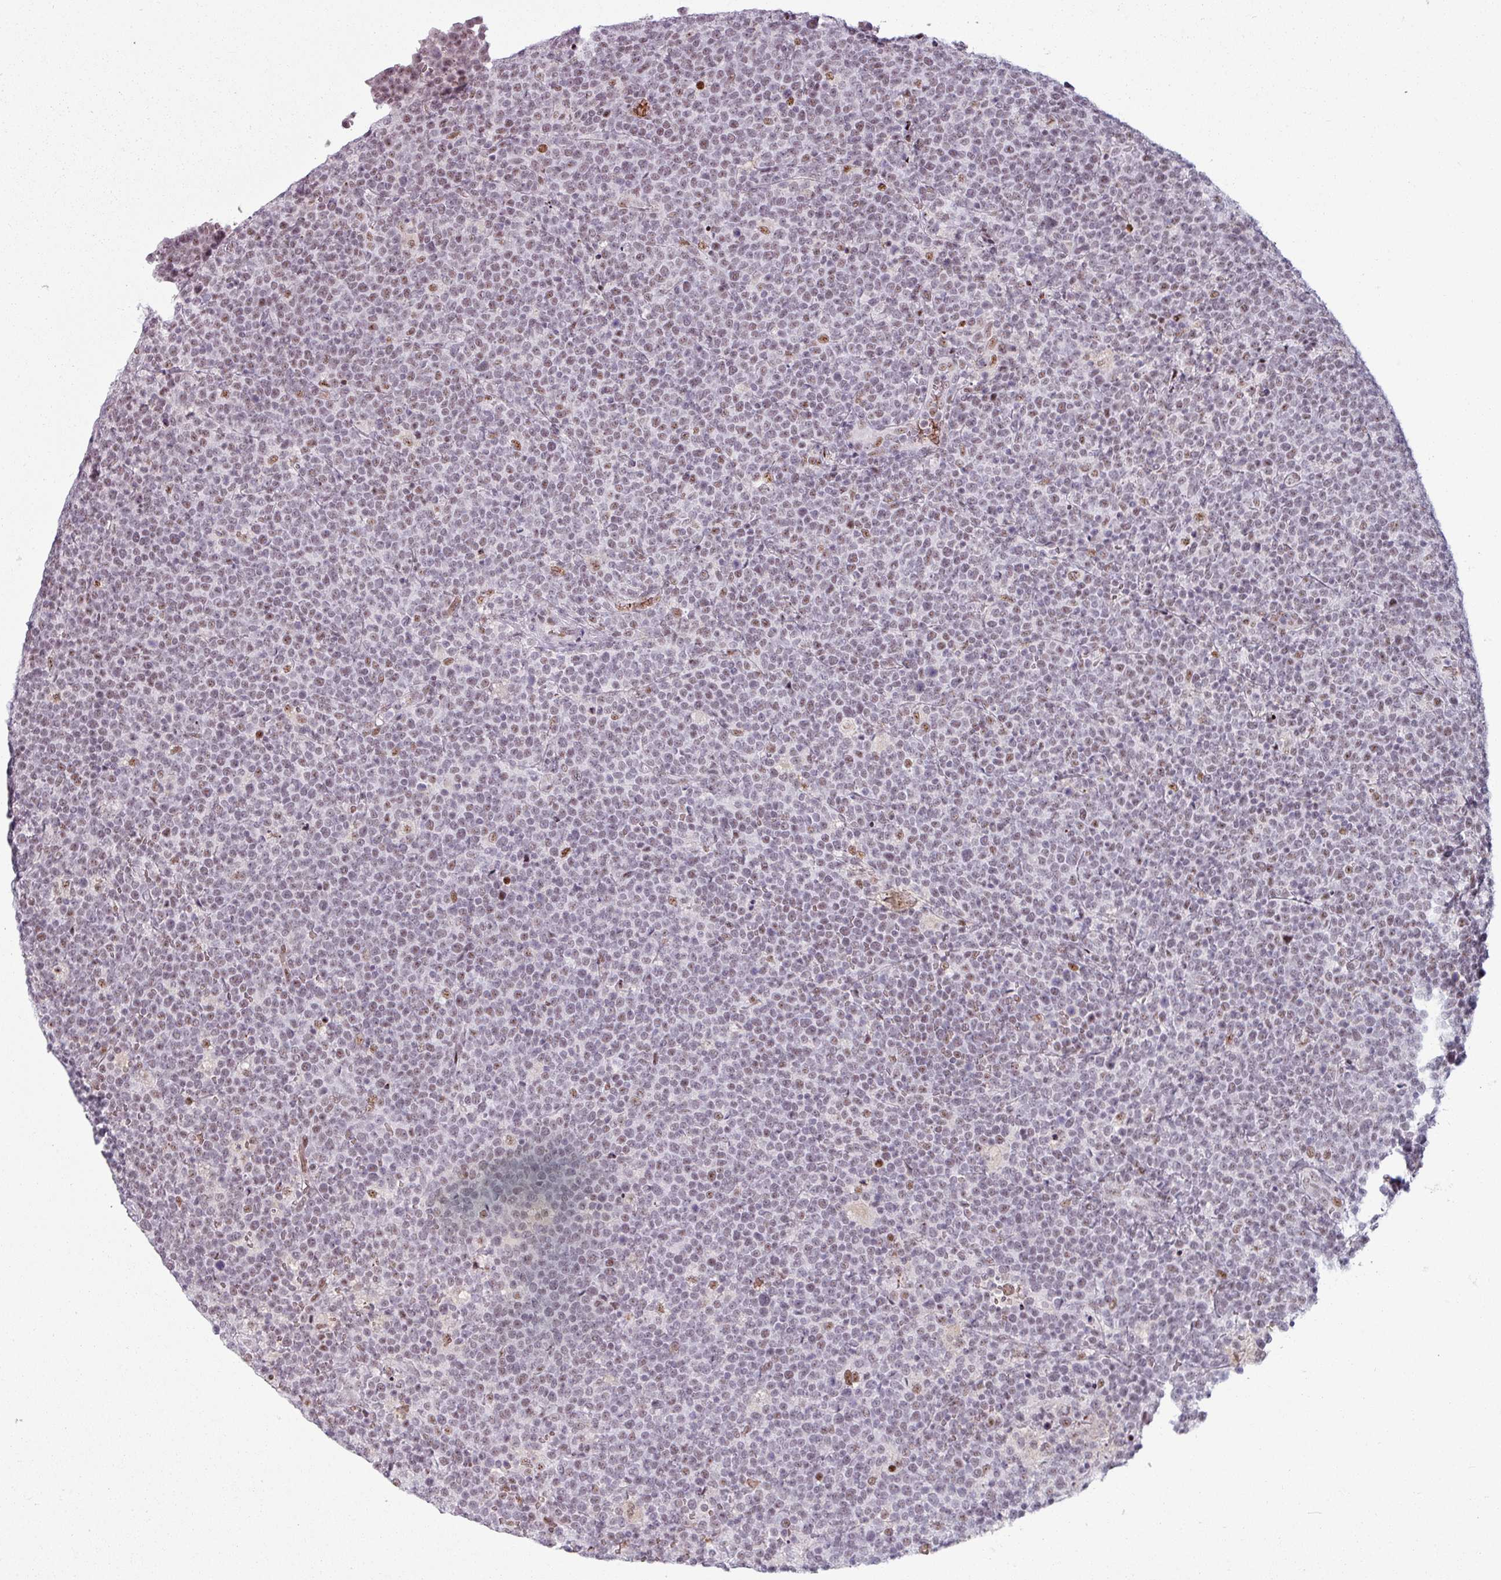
{"staining": {"intensity": "weak", "quantity": ">75%", "location": "nuclear"}, "tissue": "lymphoma", "cell_type": "Tumor cells", "image_type": "cancer", "snomed": [{"axis": "morphology", "description": "Malignant lymphoma, non-Hodgkin's type, High grade"}, {"axis": "topography", "description": "Lymph node"}], "caption": "Protein analysis of lymphoma tissue demonstrates weak nuclear positivity in approximately >75% of tumor cells.", "gene": "NCOR1", "patient": {"sex": "male", "age": 61}}